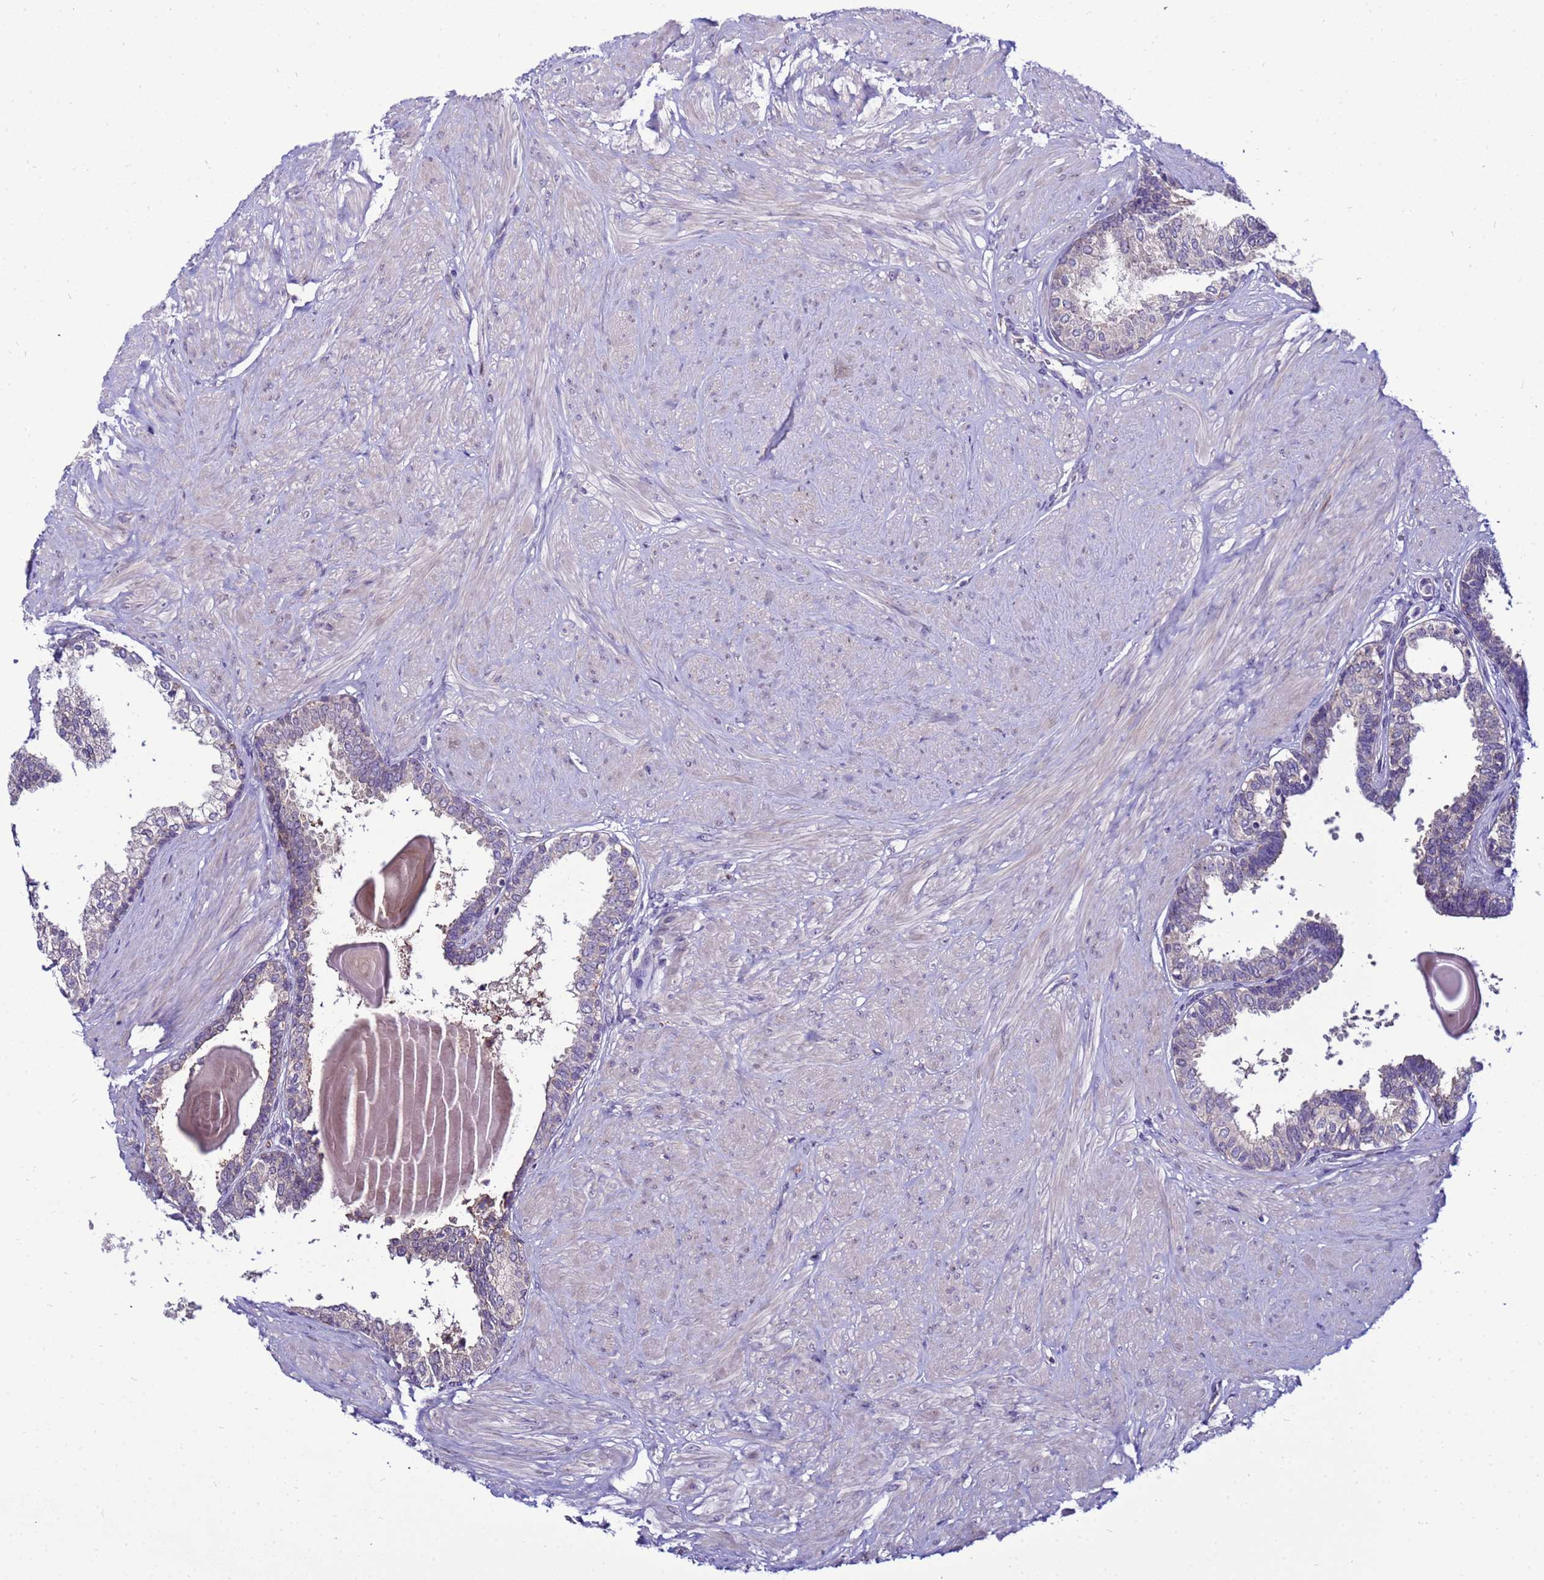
{"staining": {"intensity": "moderate", "quantity": "<25%", "location": "cytoplasmic/membranous"}, "tissue": "prostate", "cell_type": "Glandular cells", "image_type": "normal", "snomed": [{"axis": "morphology", "description": "Normal tissue, NOS"}, {"axis": "topography", "description": "Prostate"}], "caption": "Prostate stained with a protein marker demonstrates moderate staining in glandular cells.", "gene": "NOL8", "patient": {"sex": "male", "age": 48}}